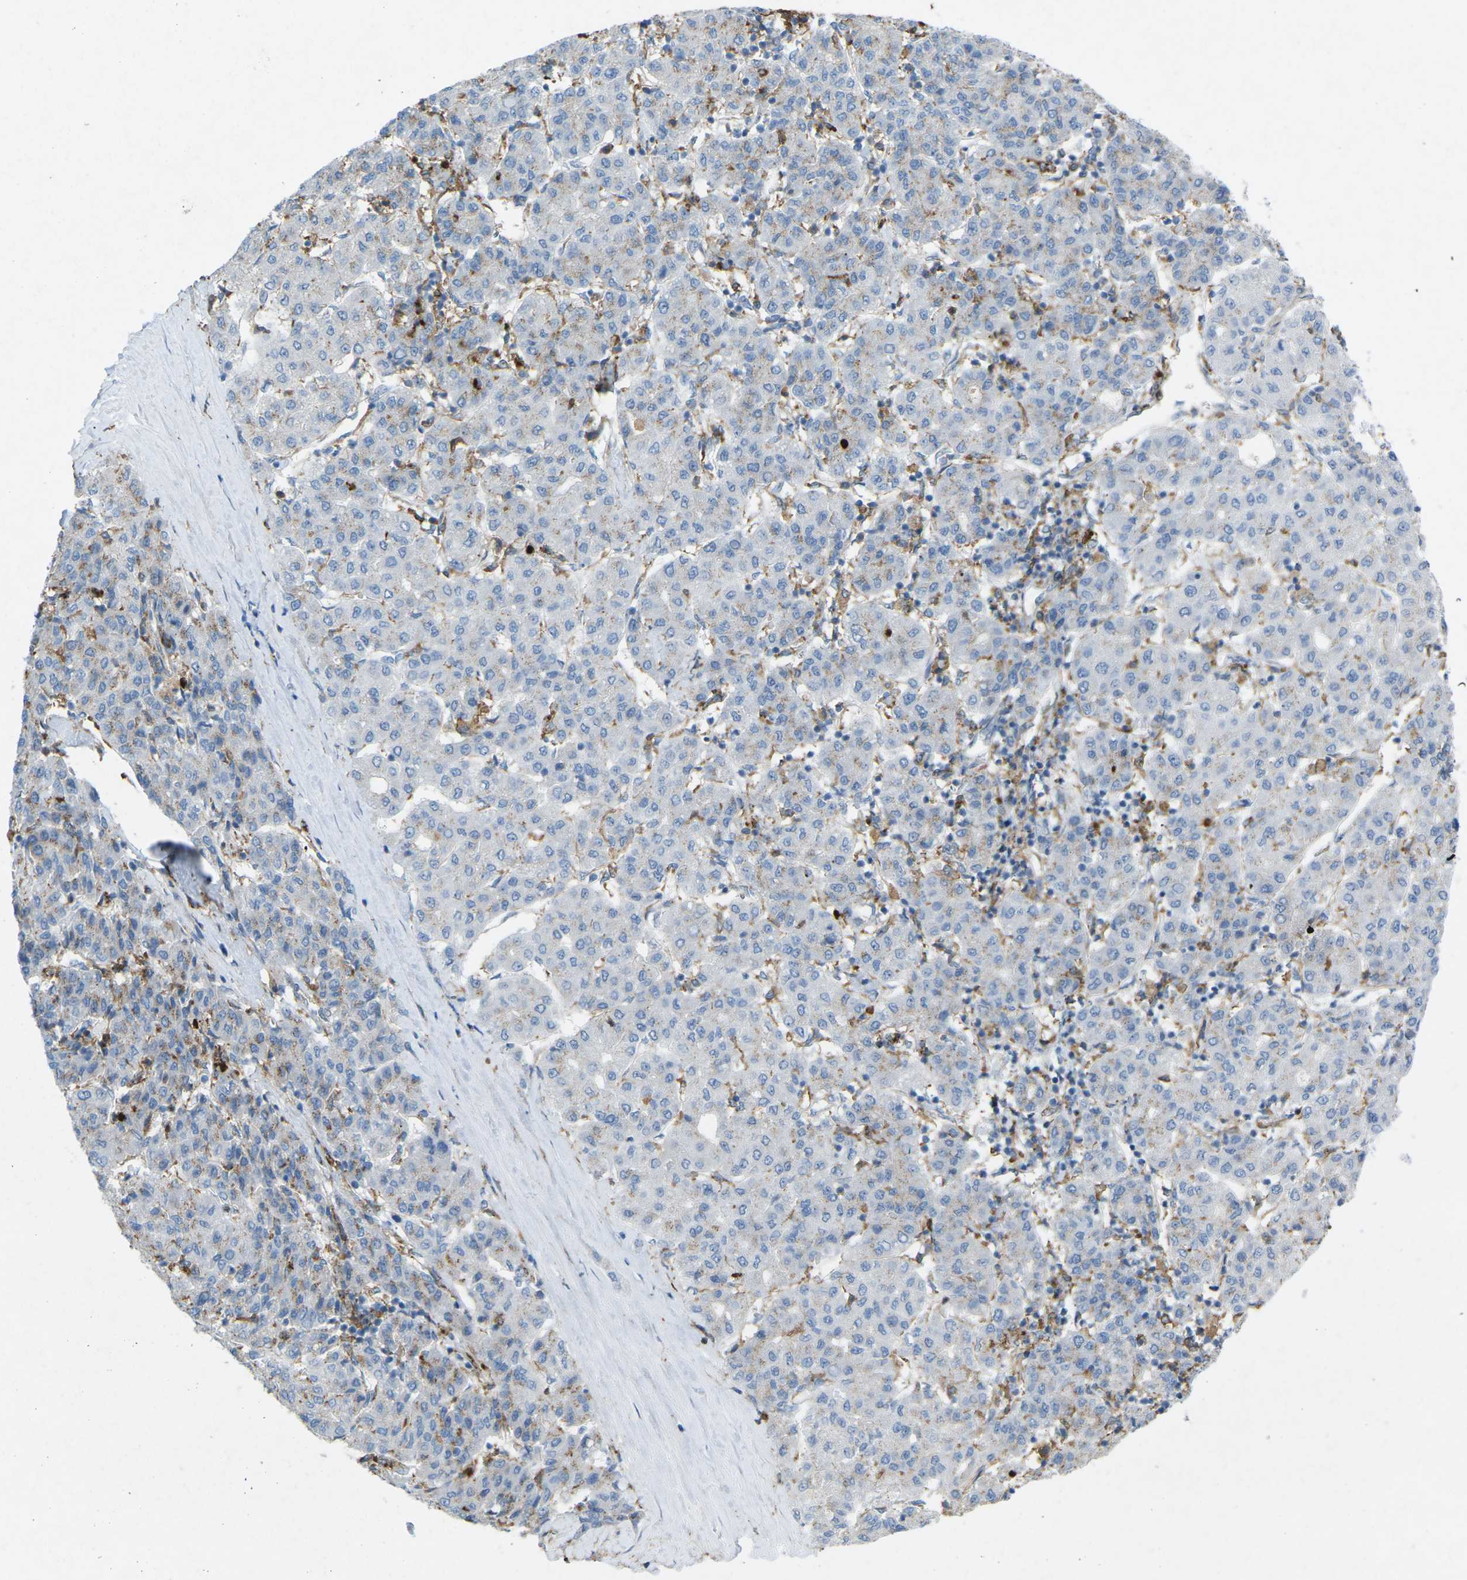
{"staining": {"intensity": "negative", "quantity": "none", "location": "none"}, "tissue": "liver cancer", "cell_type": "Tumor cells", "image_type": "cancer", "snomed": [{"axis": "morphology", "description": "Carcinoma, Hepatocellular, NOS"}, {"axis": "topography", "description": "Liver"}], "caption": "A photomicrograph of liver hepatocellular carcinoma stained for a protein demonstrates no brown staining in tumor cells.", "gene": "STK11", "patient": {"sex": "male", "age": 65}}